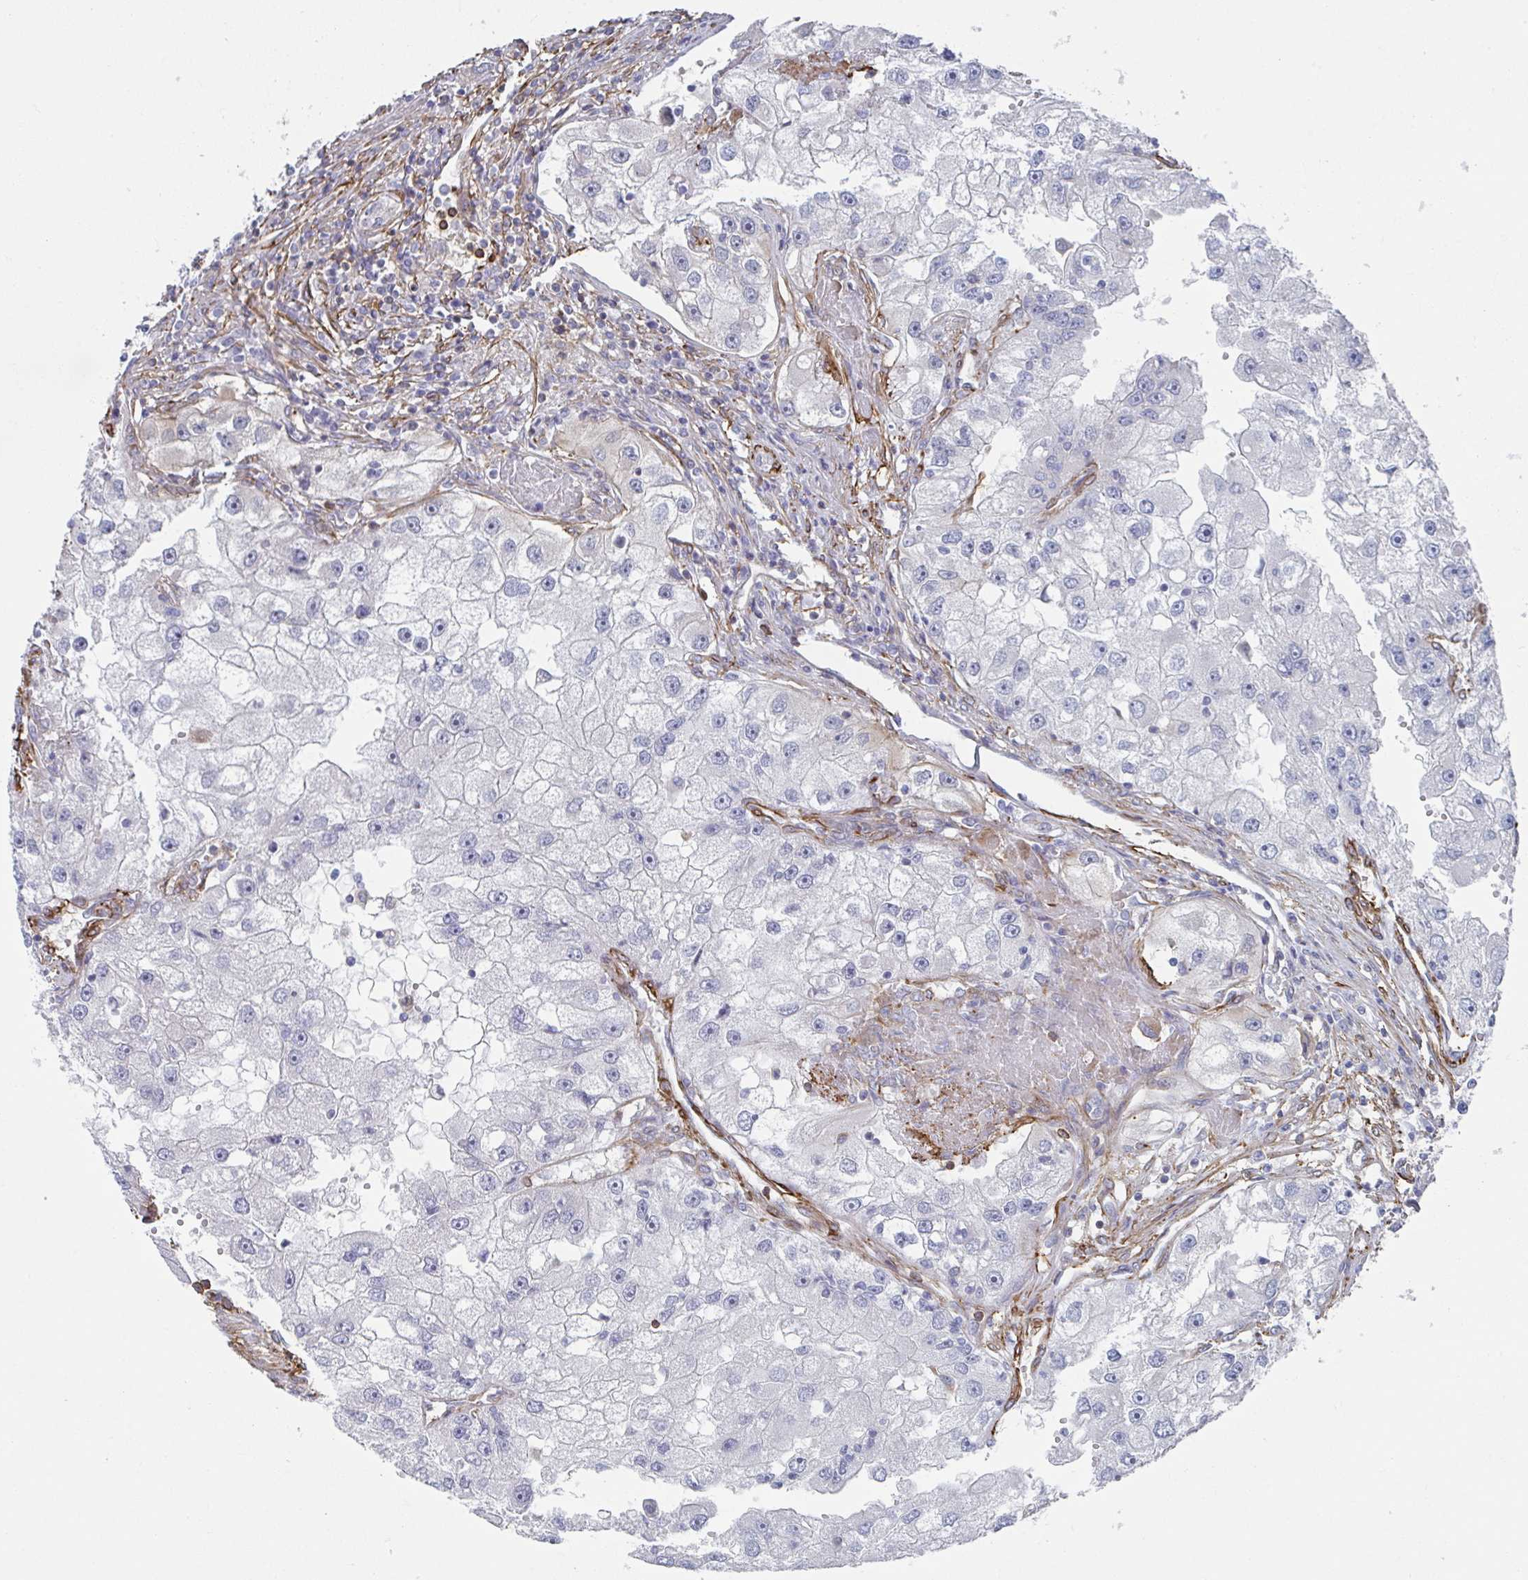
{"staining": {"intensity": "negative", "quantity": "none", "location": "none"}, "tissue": "renal cancer", "cell_type": "Tumor cells", "image_type": "cancer", "snomed": [{"axis": "morphology", "description": "Adenocarcinoma, NOS"}, {"axis": "topography", "description": "Kidney"}], "caption": "Tumor cells are negative for brown protein staining in renal cancer (adenocarcinoma).", "gene": "NEURL4", "patient": {"sex": "male", "age": 63}}